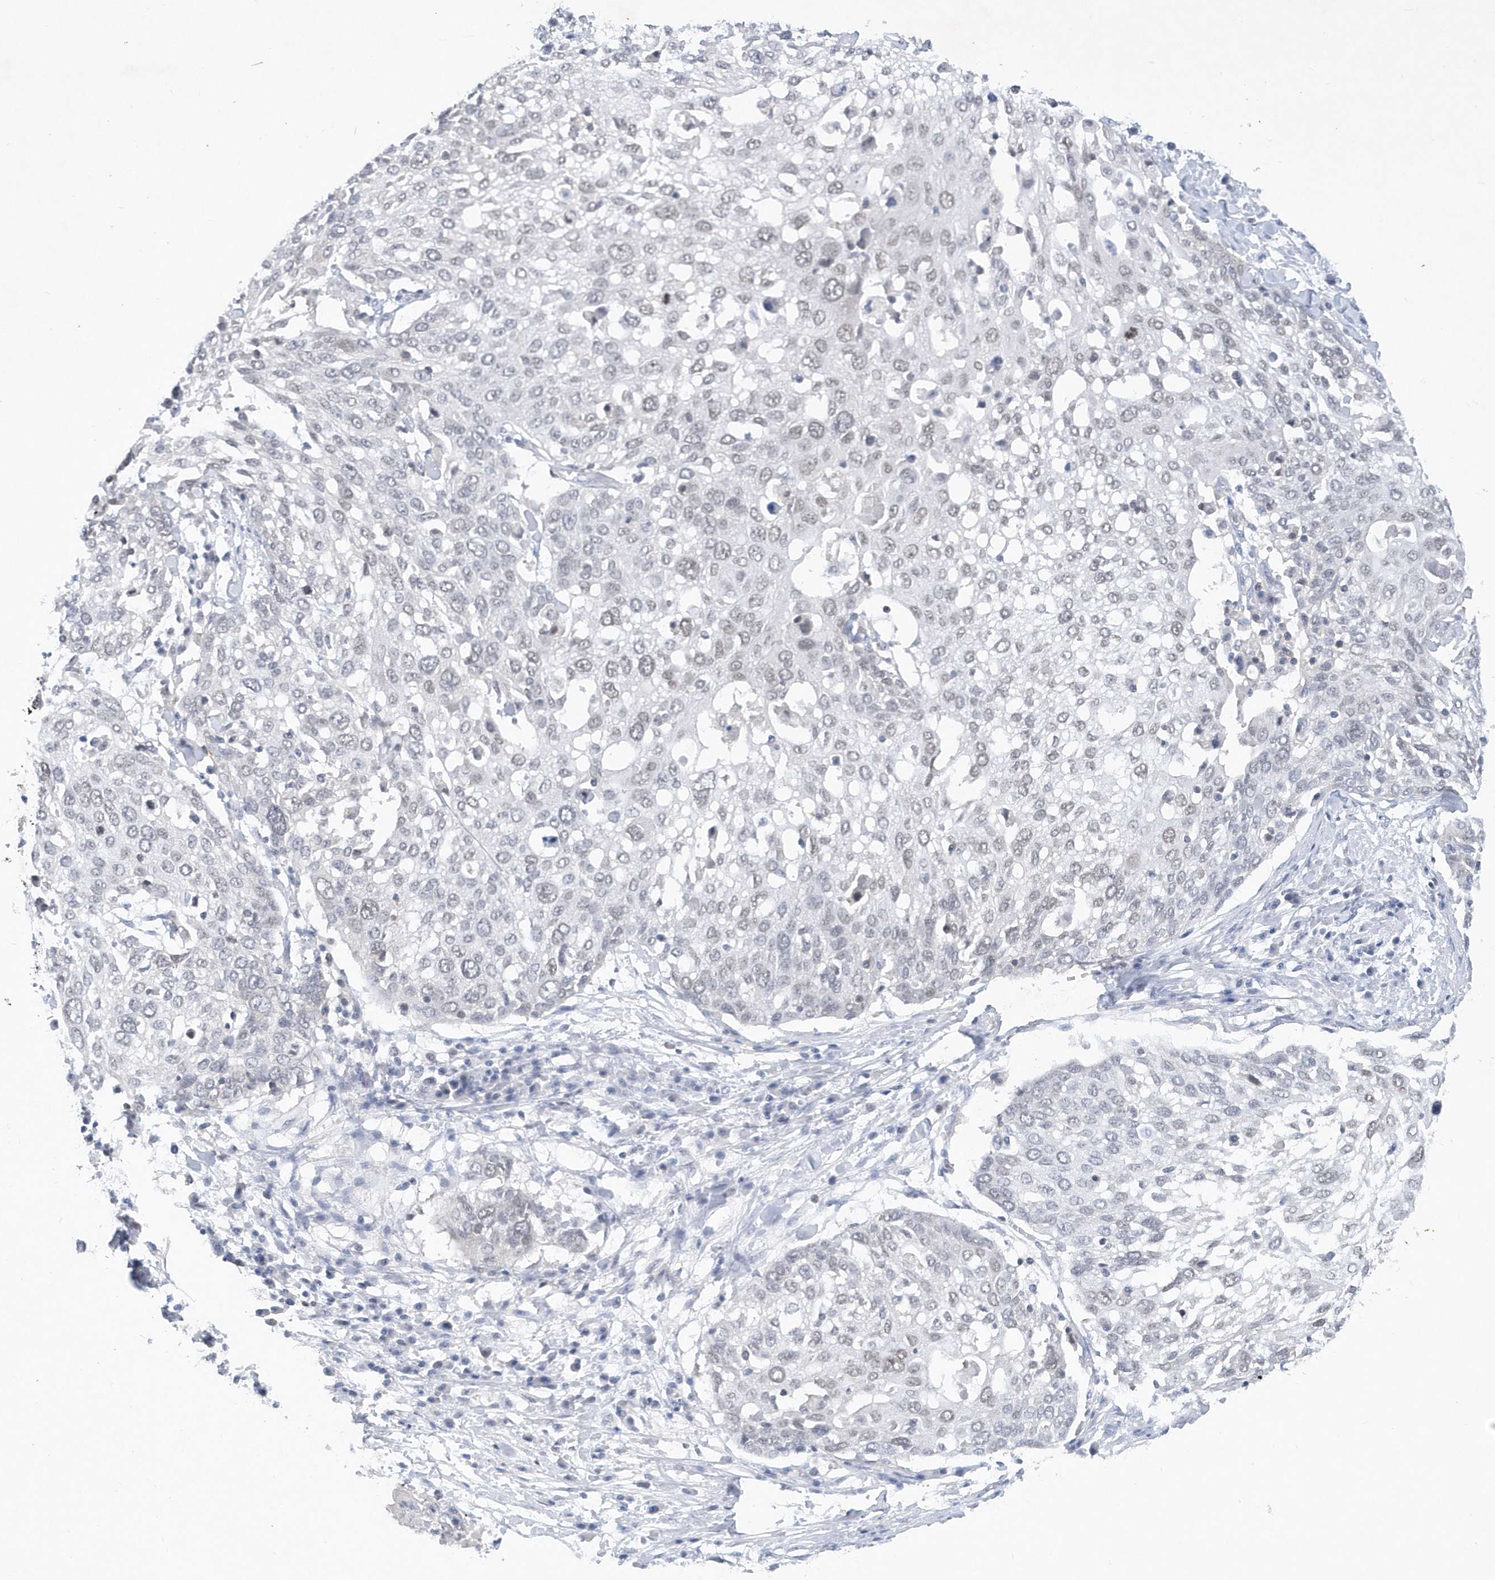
{"staining": {"intensity": "negative", "quantity": "none", "location": "none"}, "tissue": "lung cancer", "cell_type": "Tumor cells", "image_type": "cancer", "snomed": [{"axis": "morphology", "description": "Squamous cell carcinoma, NOS"}, {"axis": "topography", "description": "Lung"}], "caption": "Squamous cell carcinoma (lung) stained for a protein using immunohistochemistry displays no staining tumor cells.", "gene": "SRGAP3", "patient": {"sex": "male", "age": 65}}